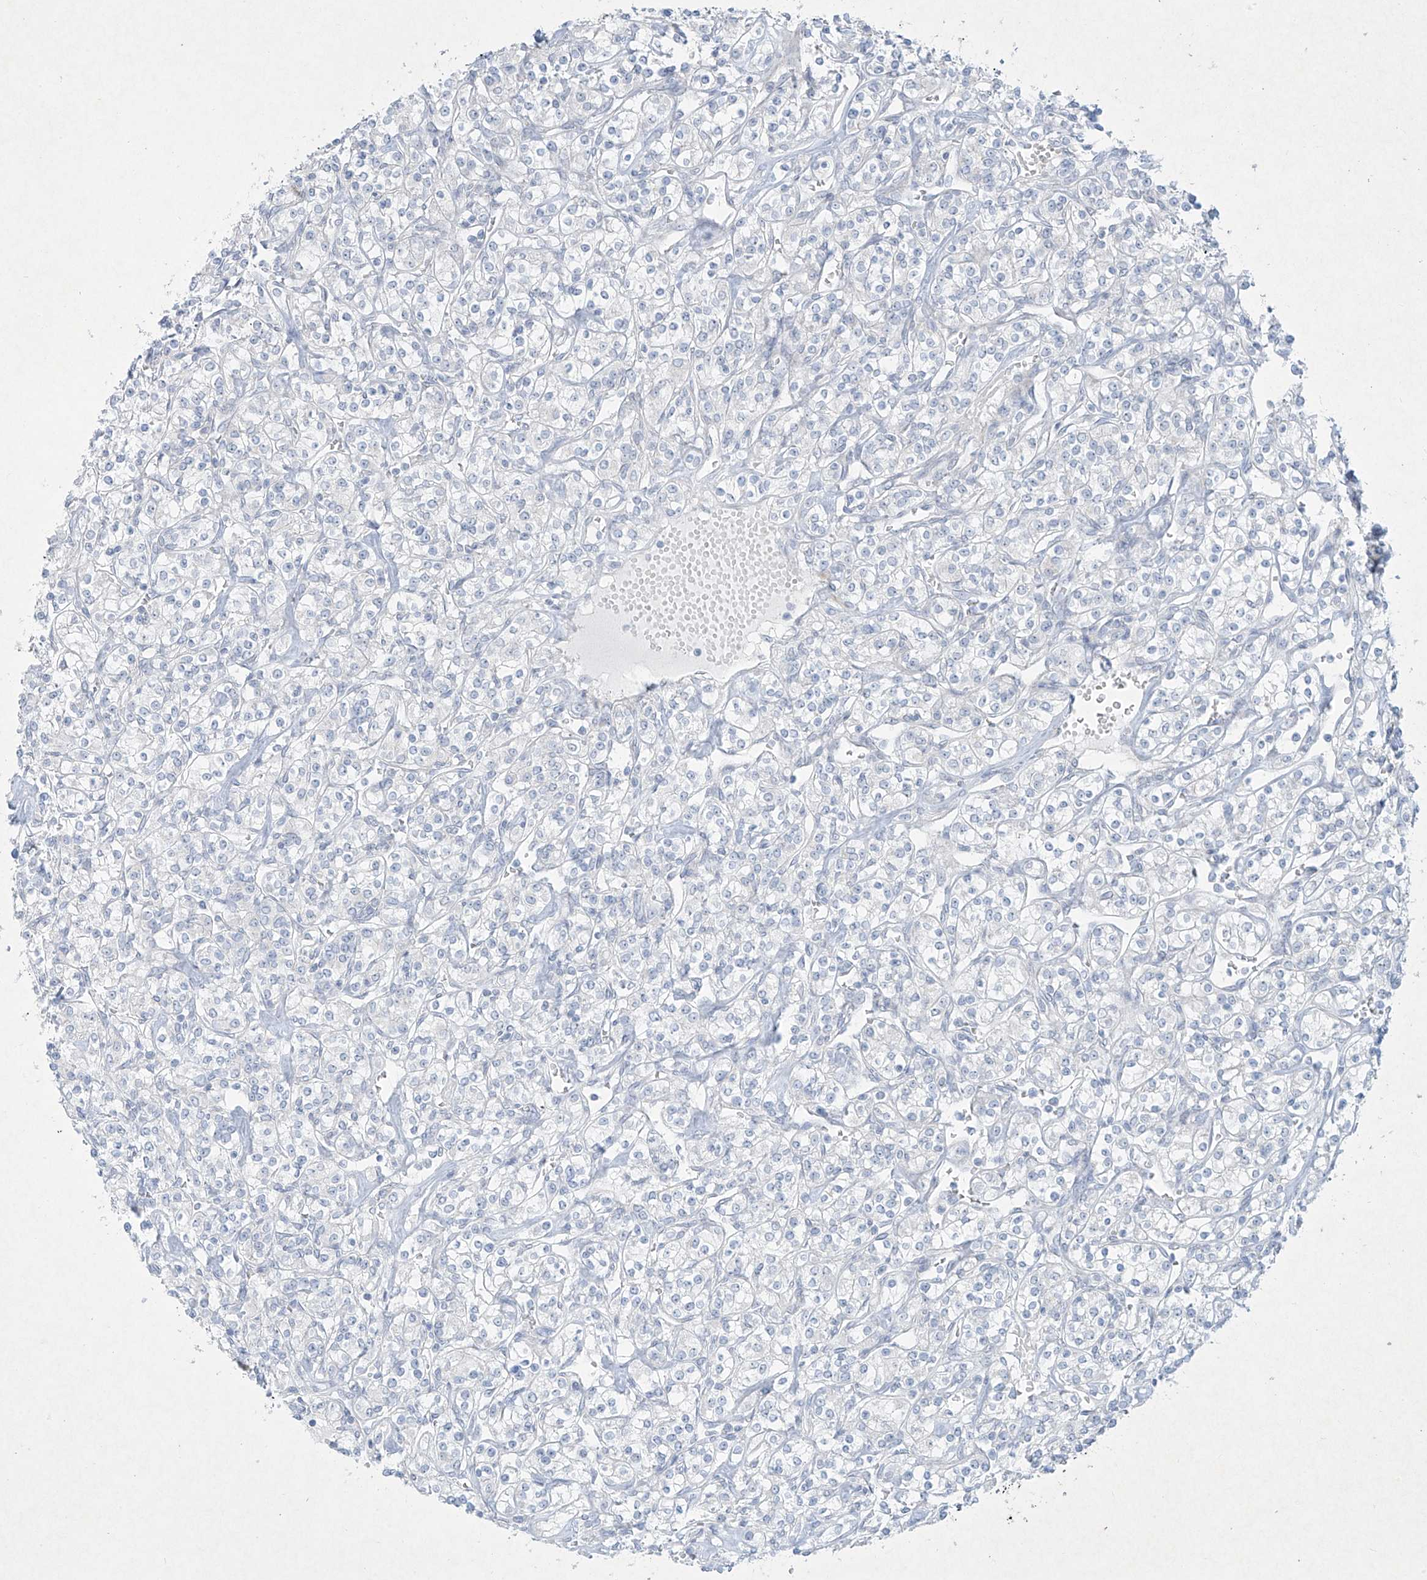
{"staining": {"intensity": "negative", "quantity": "none", "location": "none"}, "tissue": "renal cancer", "cell_type": "Tumor cells", "image_type": "cancer", "snomed": [{"axis": "morphology", "description": "Adenocarcinoma, NOS"}, {"axis": "topography", "description": "Kidney"}], "caption": "The micrograph exhibits no significant positivity in tumor cells of renal adenocarcinoma. Nuclei are stained in blue.", "gene": "PAX6", "patient": {"sex": "male", "age": 77}}